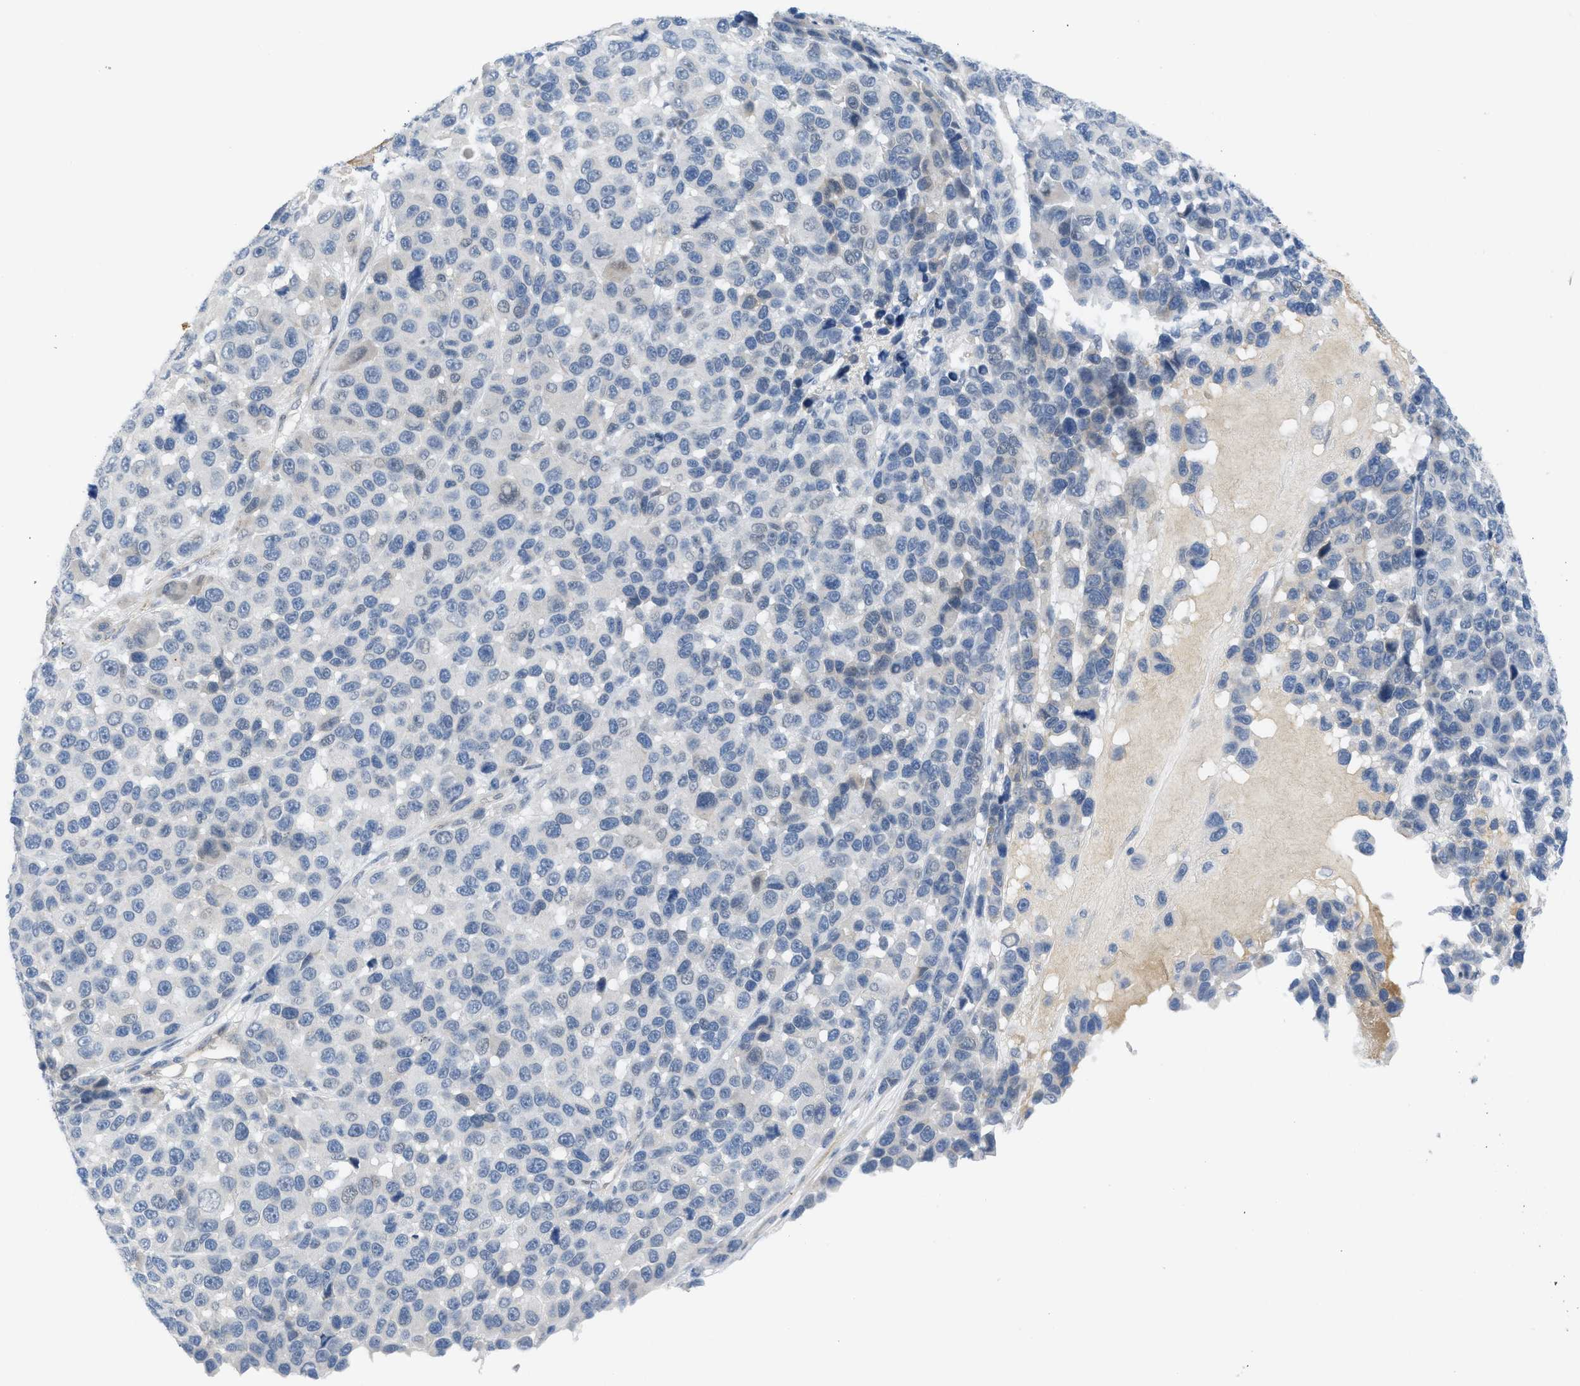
{"staining": {"intensity": "negative", "quantity": "none", "location": "none"}, "tissue": "melanoma", "cell_type": "Tumor cells", "image_type": "cancer", "snomed": [{"axis": "morphology", "description": "Malignant melanoma, NOS"}, {"axis": "topography", "description": "Skin"}], "caption": "DAB (3,3'-diaminobenzidine) immunohistochemical staining of malignant melanoma displays no significant expression in tumor cells.", "gene": "TNFAIP1", "patient": {"sex": "male", "age": 53}}